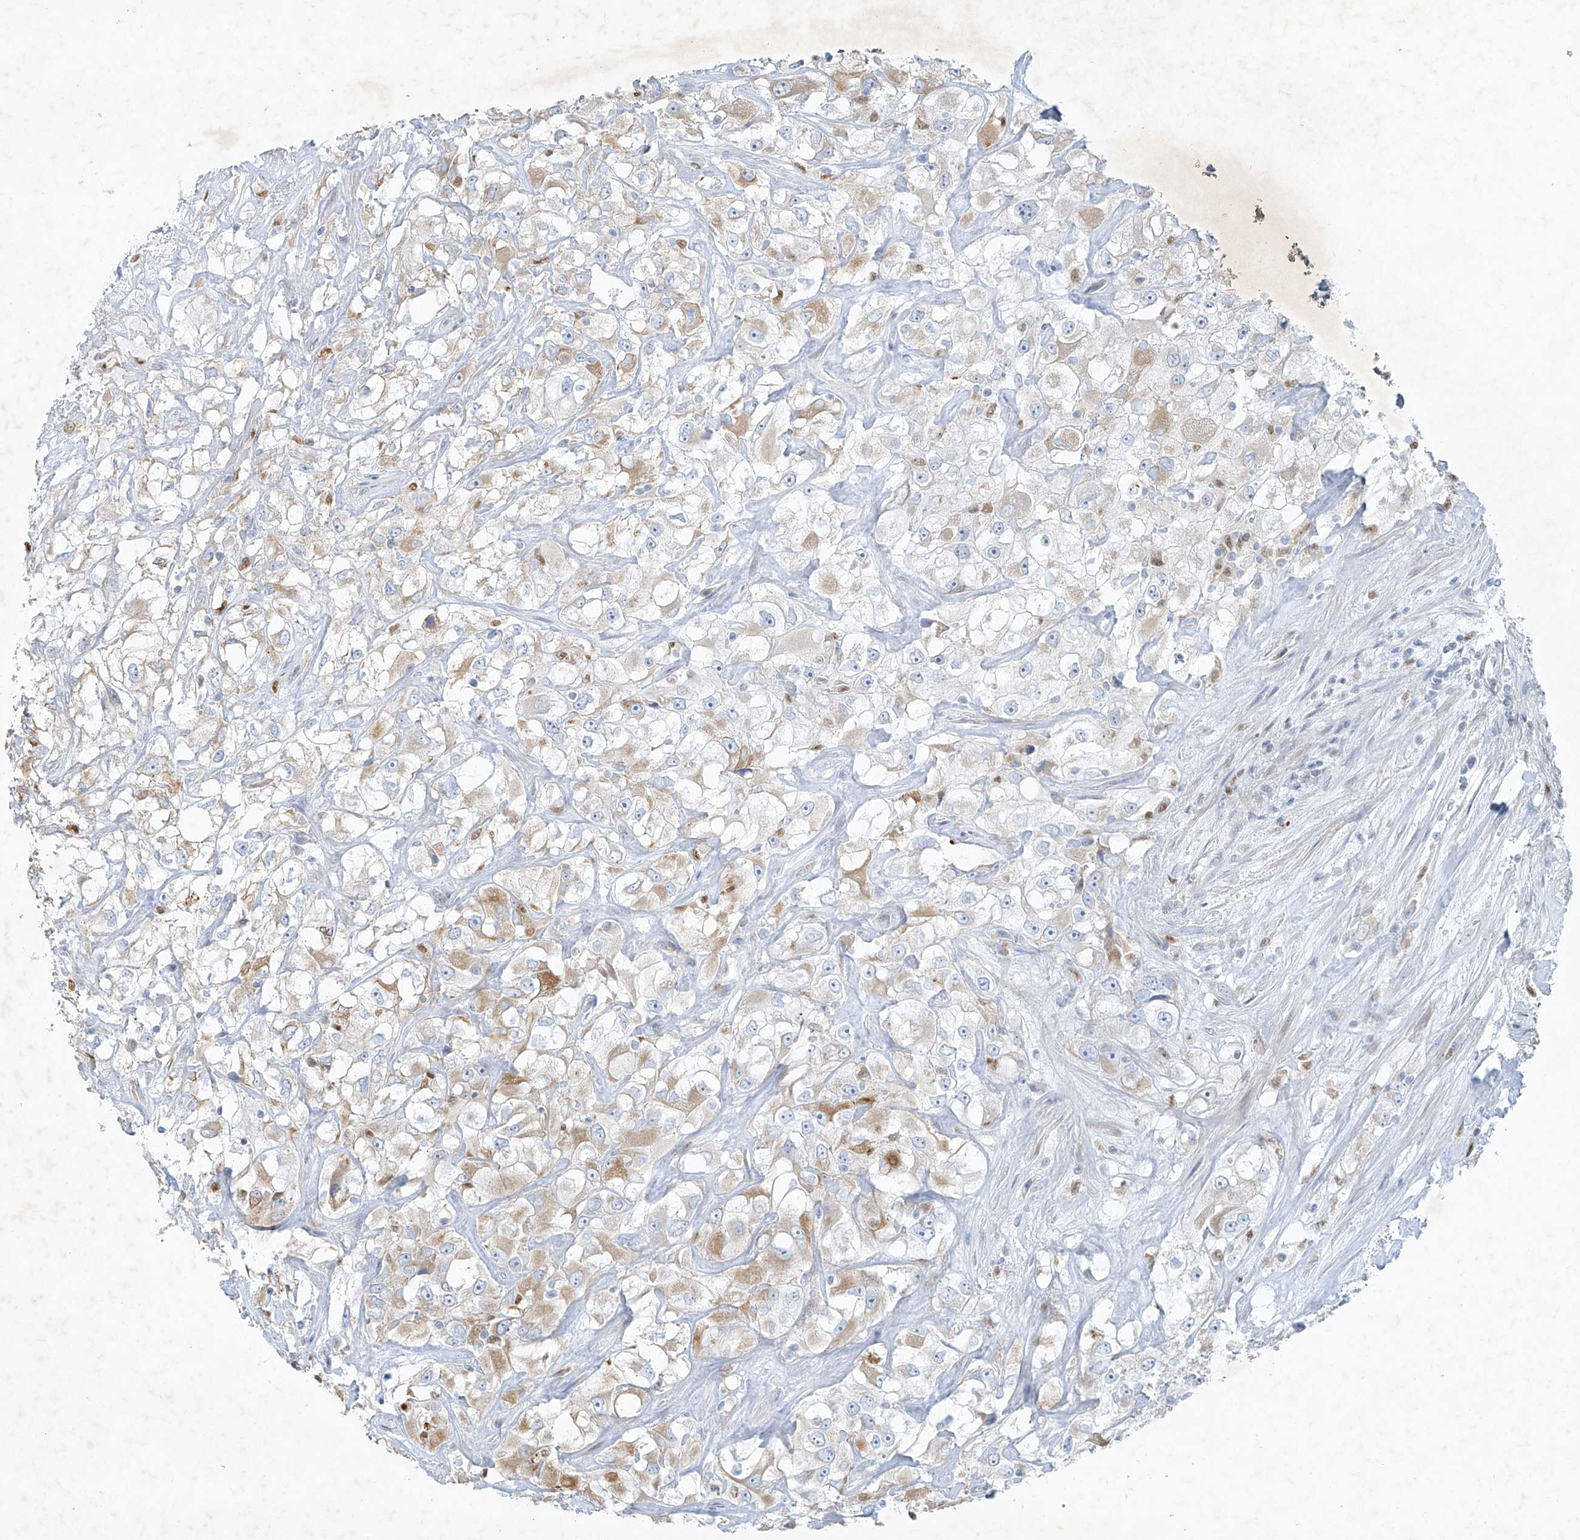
{"staining": {"intensity": "moderate", "quantity": "<25%", "location": "cytoplasmic/membranous"}, "tissue": "renal cancer", "cell_type": "Tumor cells", "image_type": "cancer", "snomed": [{"axis": "morphology", "description": "Adenocarcinoma, NOS"}, {"axis": "topography", "description": "Kidney"}], "caption": "The histopathology image reveals immunohistochemical staining of renal cancer (adenocarcinoma). There is moderate cytoplasmic/membranous staining is present in about <25% of tumor cells.", "gene": "TUBE1", "patient": {"sex": "female", "age": 52}}